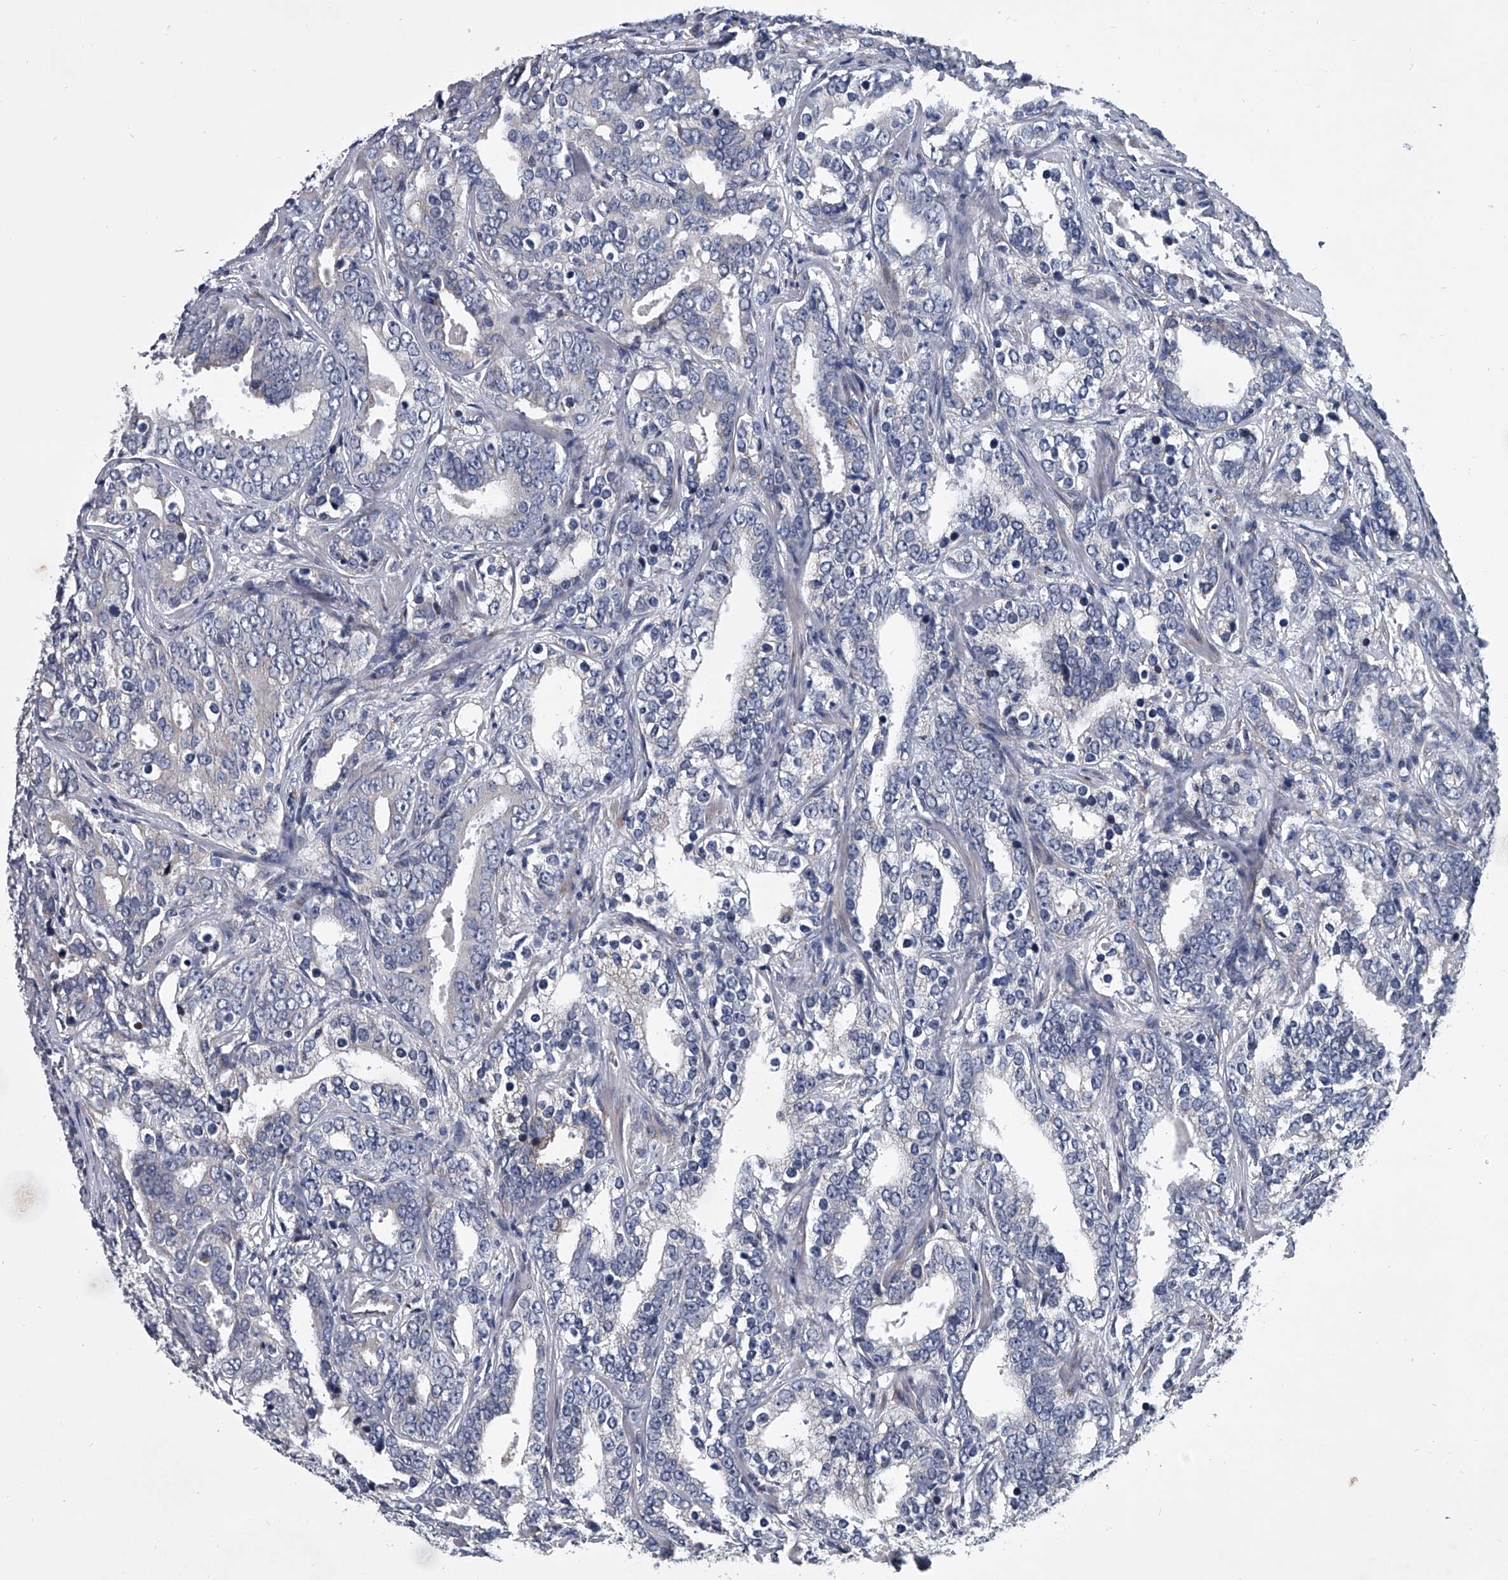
{"staining": {"intensity": "negative", "quantity": "none", "location": "none"}, "tissue": "prostate cancer", "cell_type": "Tumor cells", "image_type": "cancer", "snomed": [{"axis": "morphology", "description": "Adenocarcinoma, High grade"}, {"axis": "topography", "description": "Prostate"}], "caption": "A high-resolution photomicrograph shows immunohistochemistry (IHC) staining of prostate high-grade adenocarcinoma, which displays no significant expression in tumor cells.", "gene": "ABCG1", "patient": {"sex": "male", "age": 62}}